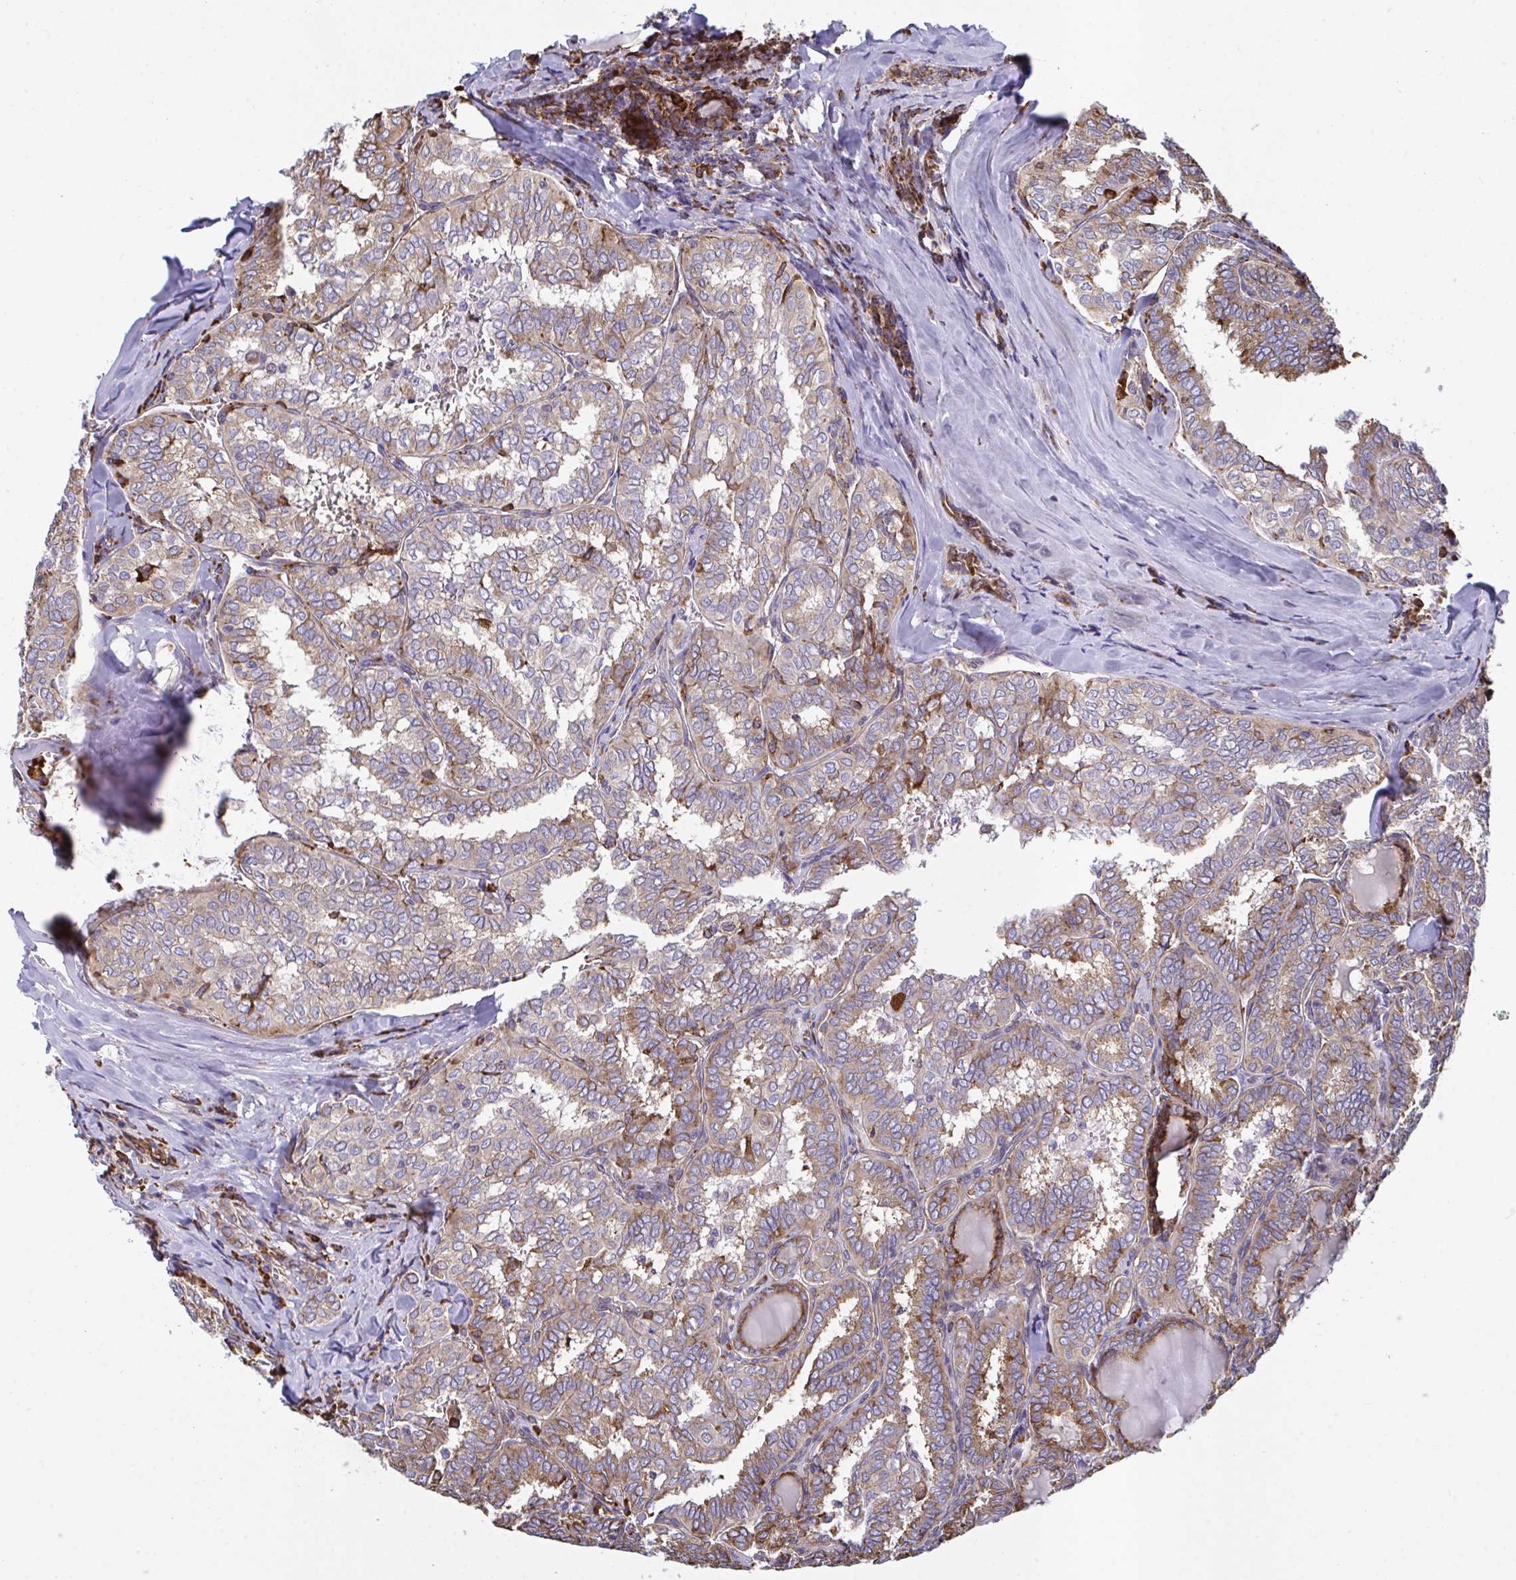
{"staining": {"intensity": "moderate", "quantity": "25%-75%", "location": "cytoplasmic/membranous"}, "tissue": "thyroid cancer", "cell_type": "Tumor cells", "image_type": "cancer", "snomed": [{"axis": "morphology", "description": "Papillary adenocarcinoma, NOS"}, {"axis": "topography", "description": "Thyroid gland"}], "caption": "Papillary adenocarcinoma (thyroid) tissue displays moderate cytoplasmic/membranous expression in about 25%-75% of tumor cells", "gene": "PEAK3", "patient": {"sex": "female", "age": 30}}